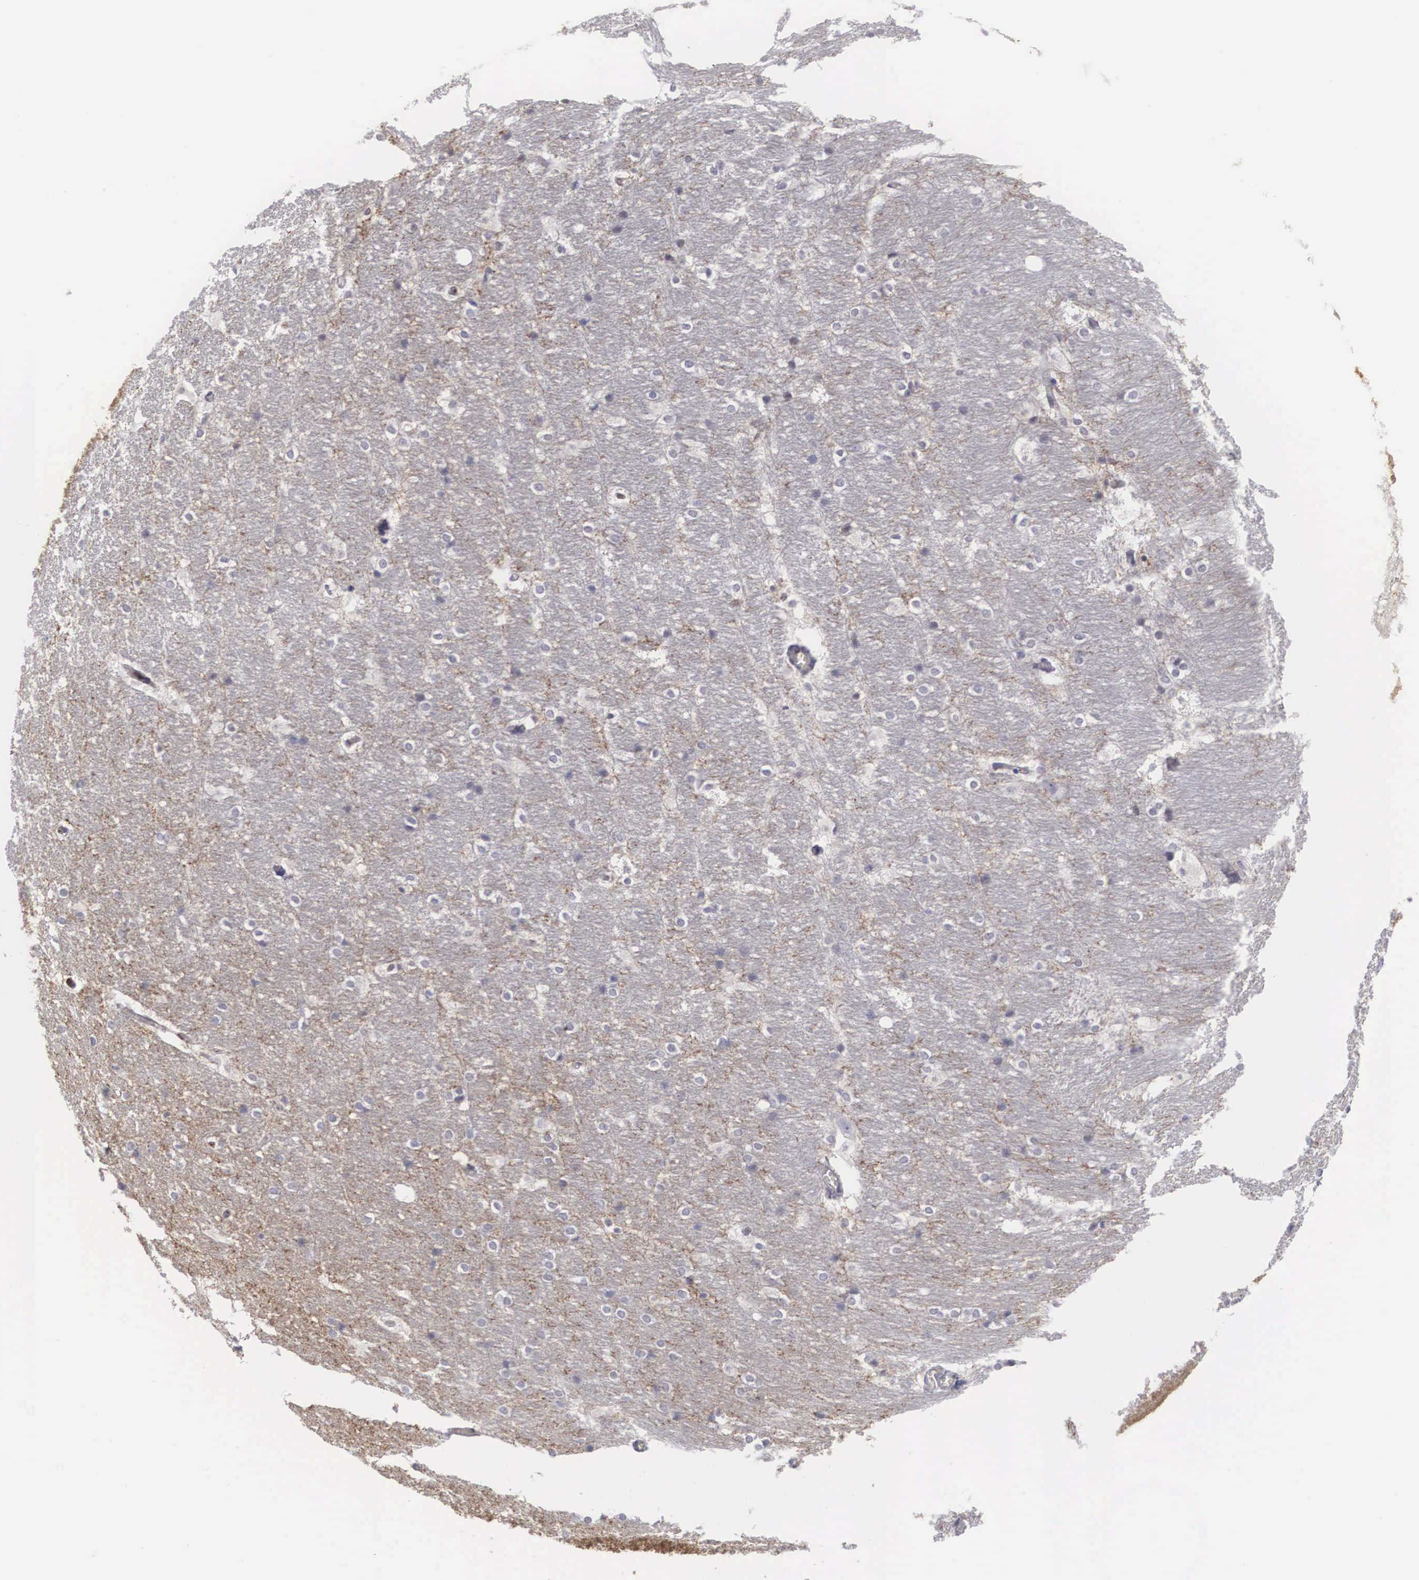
{"staining": {"intensity": "negative", "quantity": "none", "location": "none"}, "tissue": "hippocampus", "cell_type": "Glial cells", "image_type": "normal", "snomed": [{"axis": "morphology", "description": "Normal tissue, NOS"}, {"axis": "topography", "description": "Hippocampus"}], "caption": "Glial cells are negative for brown protein staining in benign hippocampus. Brightfield microscopy of immunohistochemistry stained with DAB (brown) and hematoxylin (blue), captured at high magnification.", "gene": "RBPJ", "patient": {"sex": "female", "age": 19}}